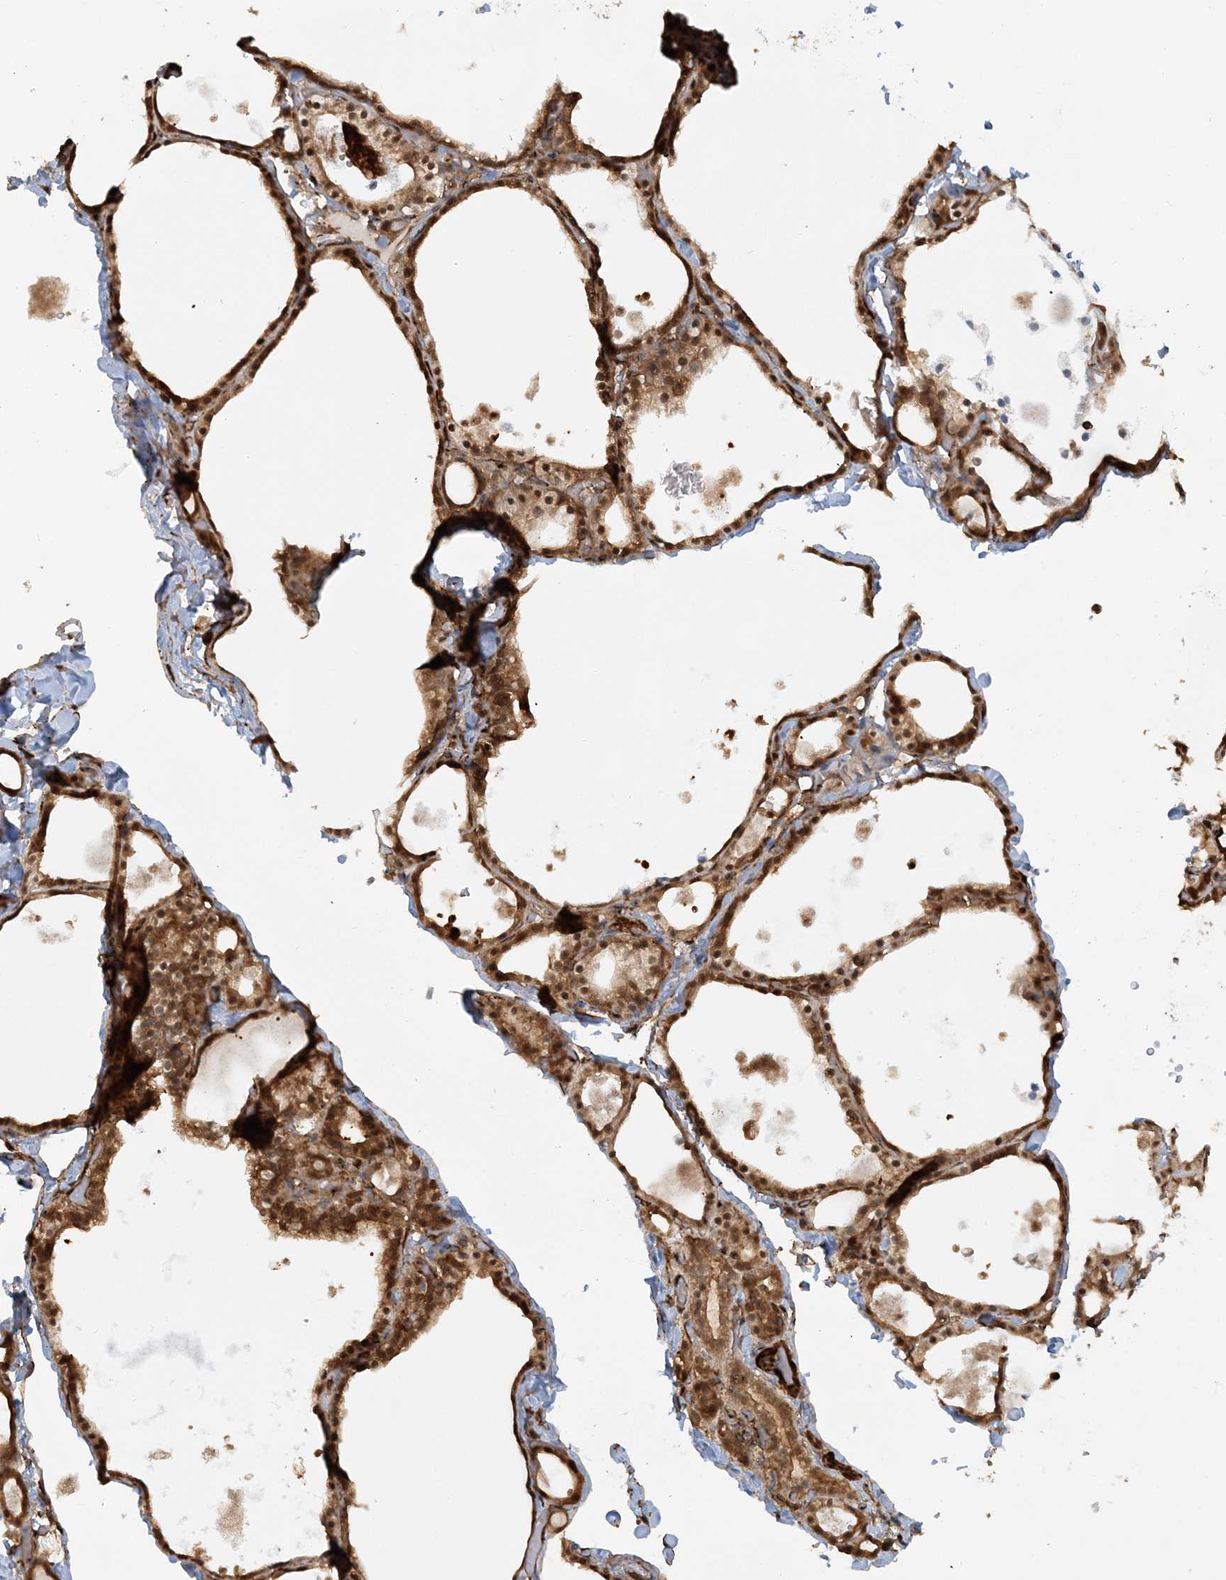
{"staining": {"intensity": "moderate", "quantity": ">75%", "location": "cytoplasmic/membranous,nuclear"}, "tissue": "thyroid gland", "cell_type": "Glandular cells", "image_type": "normal", "snomed": [{"axis": "morphology", "description": "Normal tissue, NOS"}, {"axis": "topography", "description": "Thyroid gland"}], "caption": "Immunohistochemical staining of unremarkable thyroid gland exhibits moderate cytoplasmic/membranous,nuclear protein expression in approximately >75% of glandular cells.", "gene": "DSTN", "patient": {"sex": "male", "age": 56}}